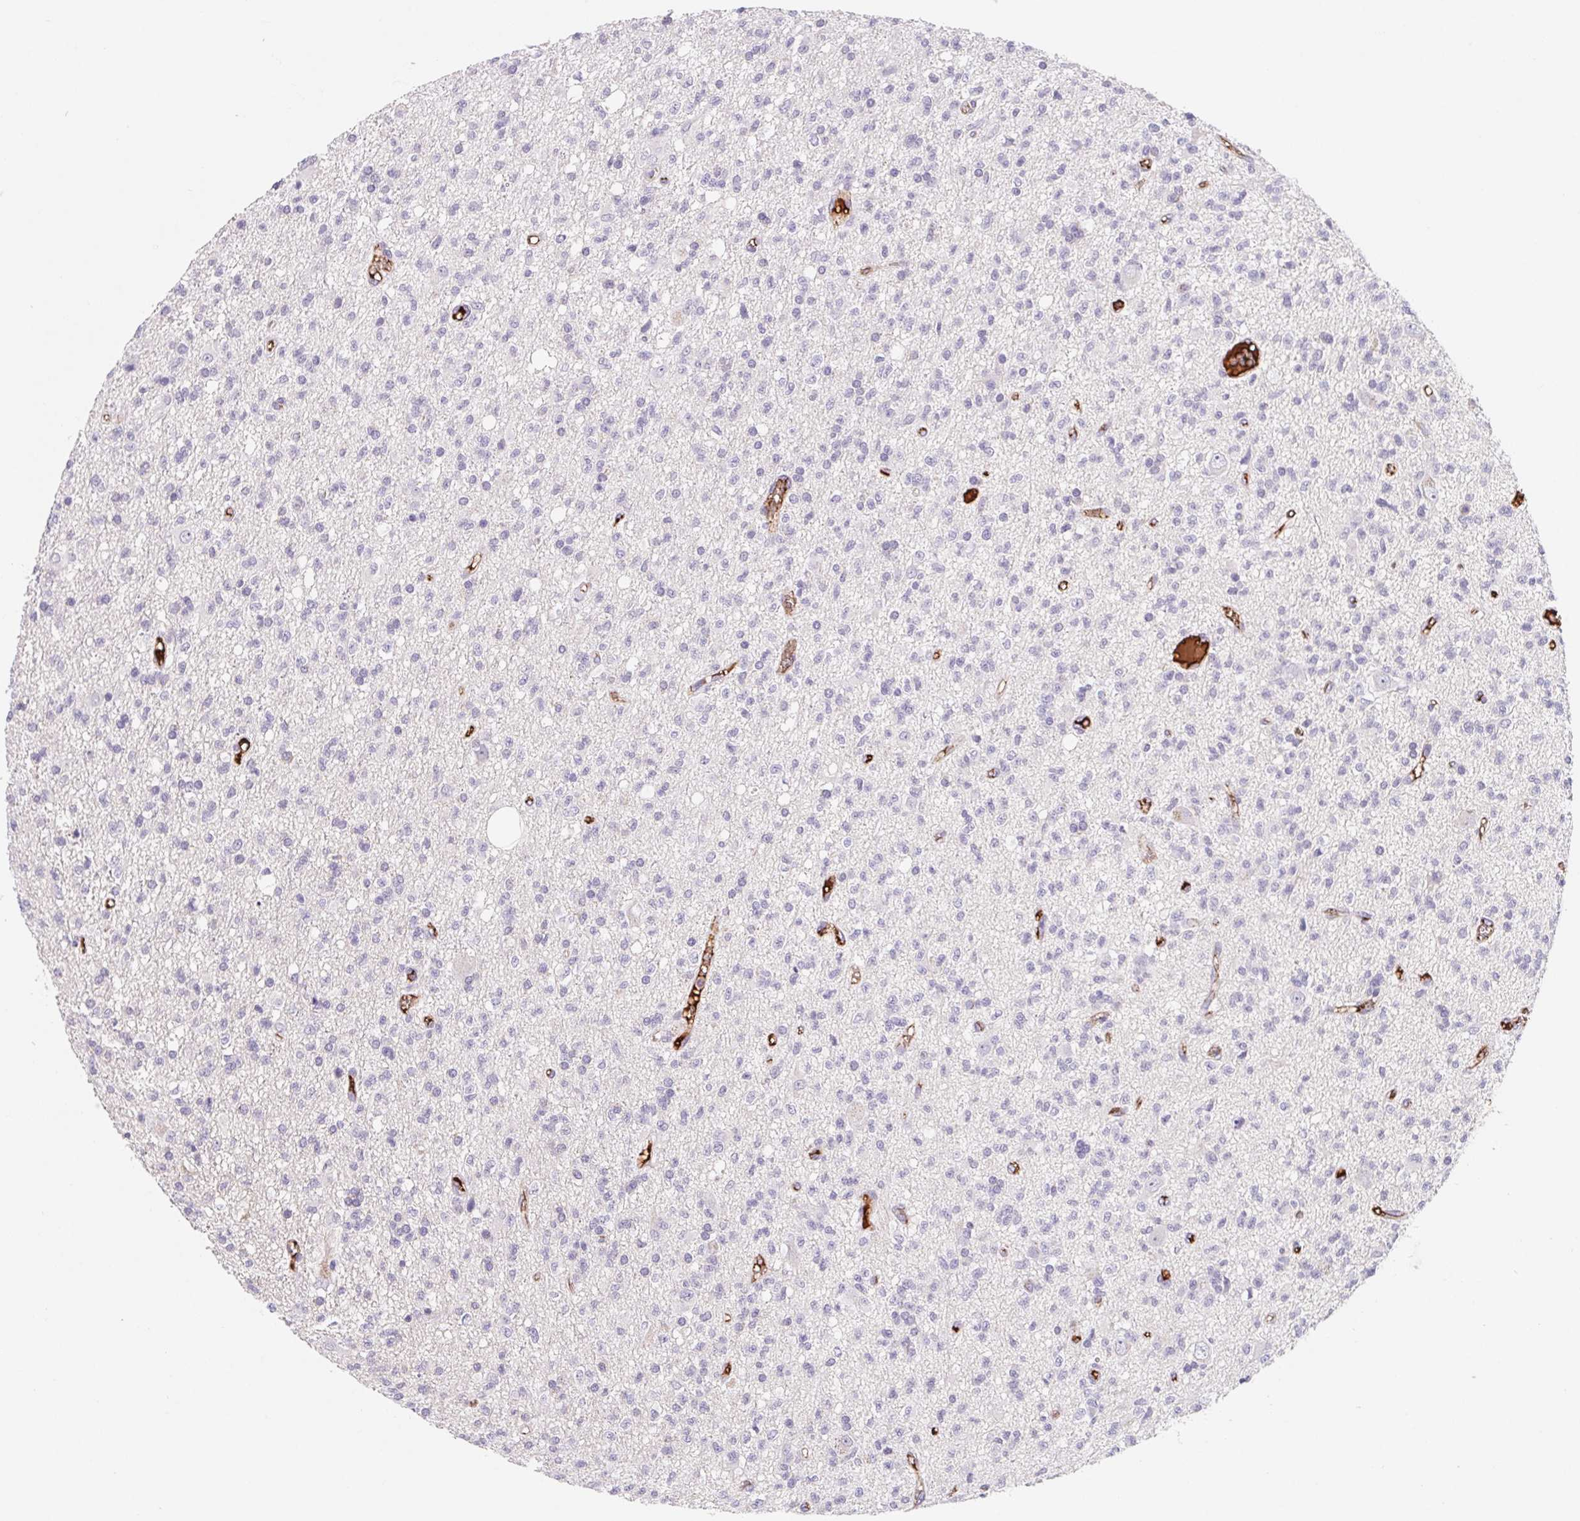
{"staining": {"intensity": "negative", "quantity": "none", "location": "none"}, "tissue": "glioma", "cell_type": "Tumor cells", "image_type": "cancer", "snomed": [{"axis": "morphology", "description": "Glioma, malignant, Low grade"}, {"axis": "topography", "description": "Brain"}], "caption": "This is an IHC micrograph of human malignant low-grade glioma. There is no expression in tumor cells.", "gene": "LPA", "patient": {"sex": "male", "age": 64}}